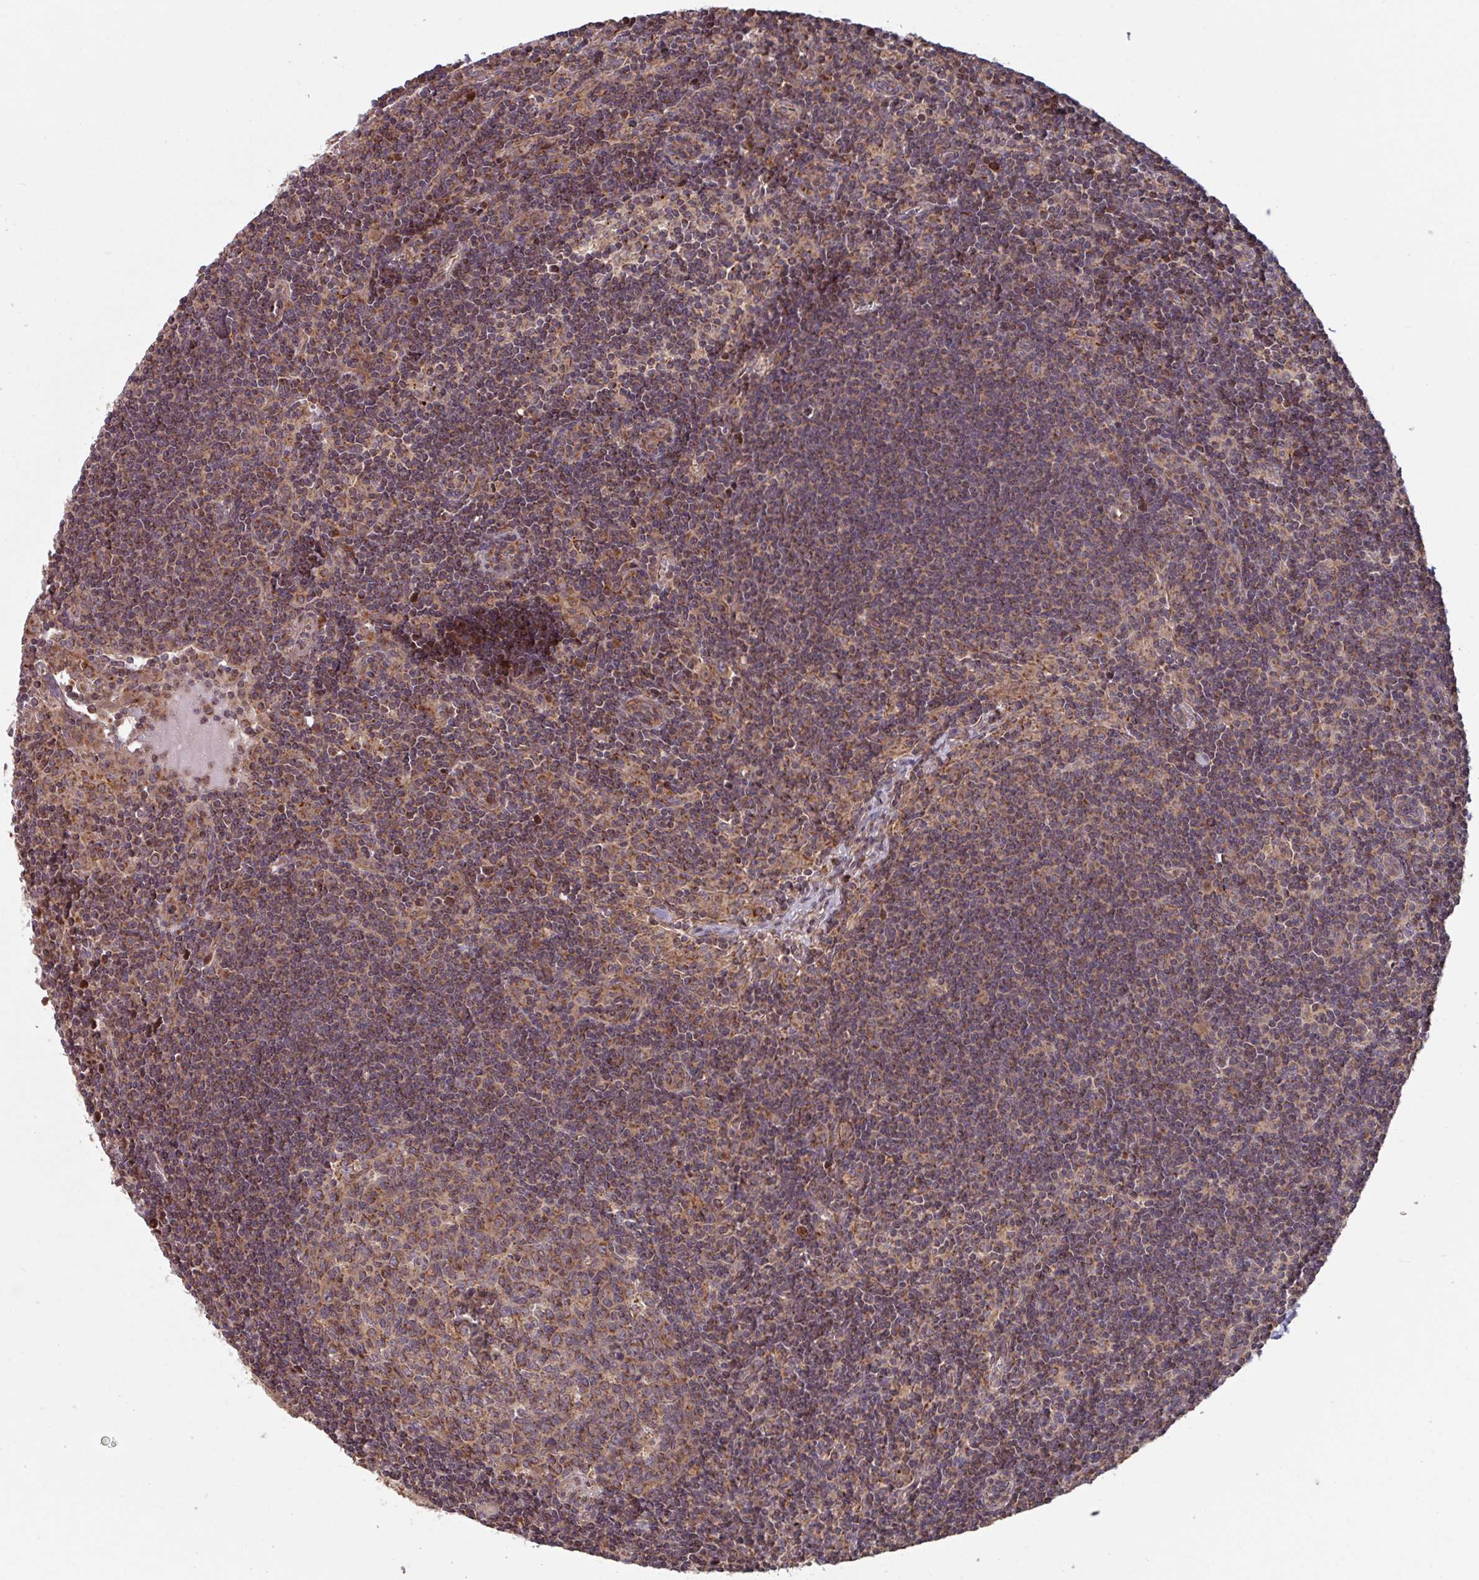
{"staining": {"intensity": "moderate", "quantity": ">75%", "location": "cytoplasmic/membranous"}, "tissue": "lymph node", "cell_type": "Germinal center cells", "image_type": "normal", "snomed": [{"axis": "morphology", "description": "Normal tissue, NOS"}, {"axis": "topography", "description": "Lymph node"}], "caption": "Protein positivity by immunohistochemistry displays moderate cytoplasmic/membranous staining in approximately >75% of germinal center cells in benign lymph node.", "gene": "COX7C", "patient": {"sex": "female", "age": 29}}